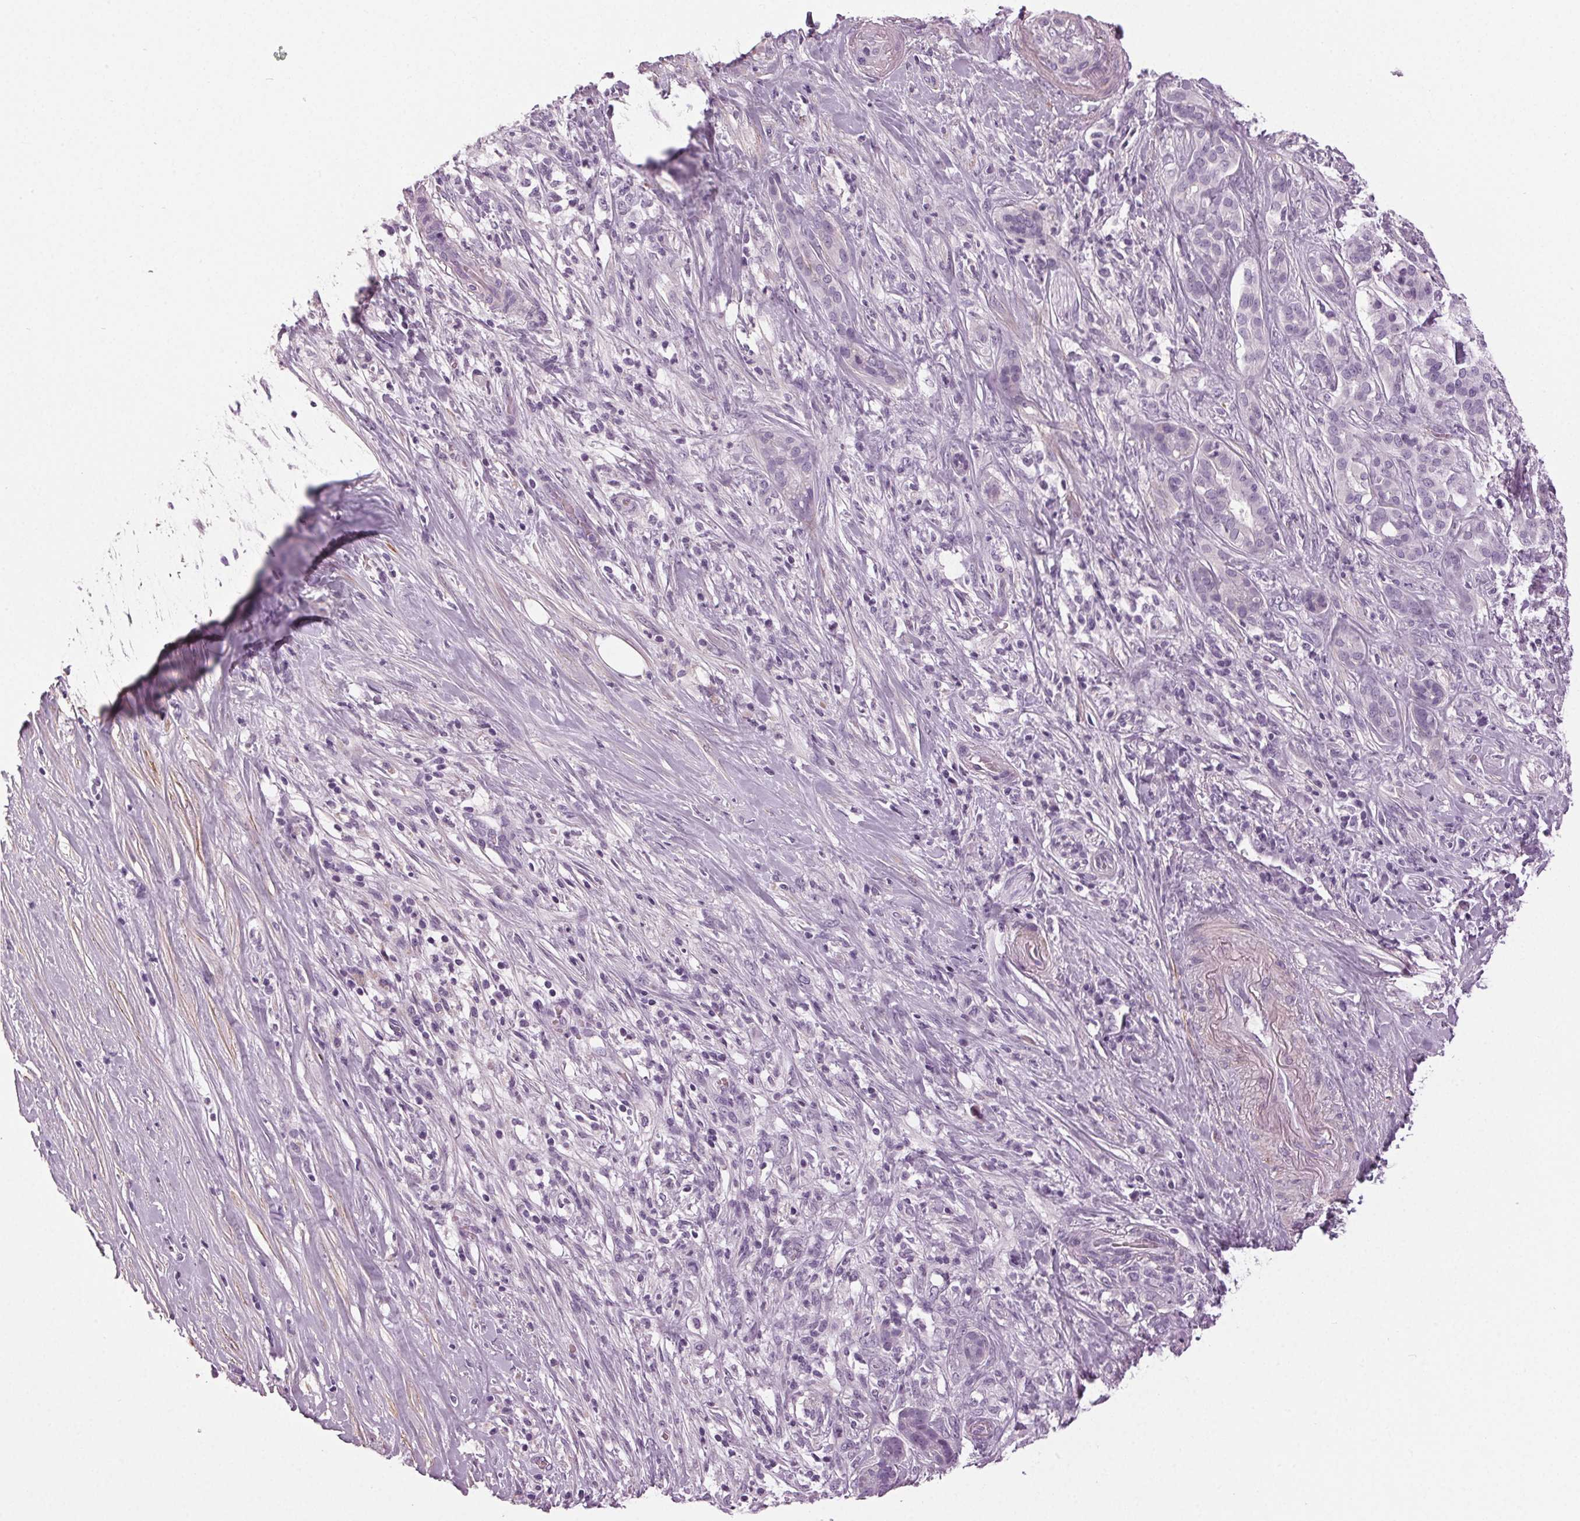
{"staining": {"intensity": "negative", "quantity": "none", "location": "none"}, "tissue": "pancreatic cancer", "cell_type": "Tumor cells", "image_type": "cancer", "snomed": [{"axis": "morphology", "description": "Normal tissue, NOS"}, {"axis": "morphology", "description": "Inflammation, NOS"}, {"axis": "morphology", "description": "Adenocarcinoma, NOS"}, {"axis": "topography", "description": "Pancreas"}], "caption": "The IHC histopathology image has no significant staining in tumor cells of pancreatic cancer (adenocarcinoma) tissue. (Immunohistochemistry (ihc), brightfield microscopy, high magnification).", "gene": "DNAH12", "patient": {"sex": "male", "age": 57}}